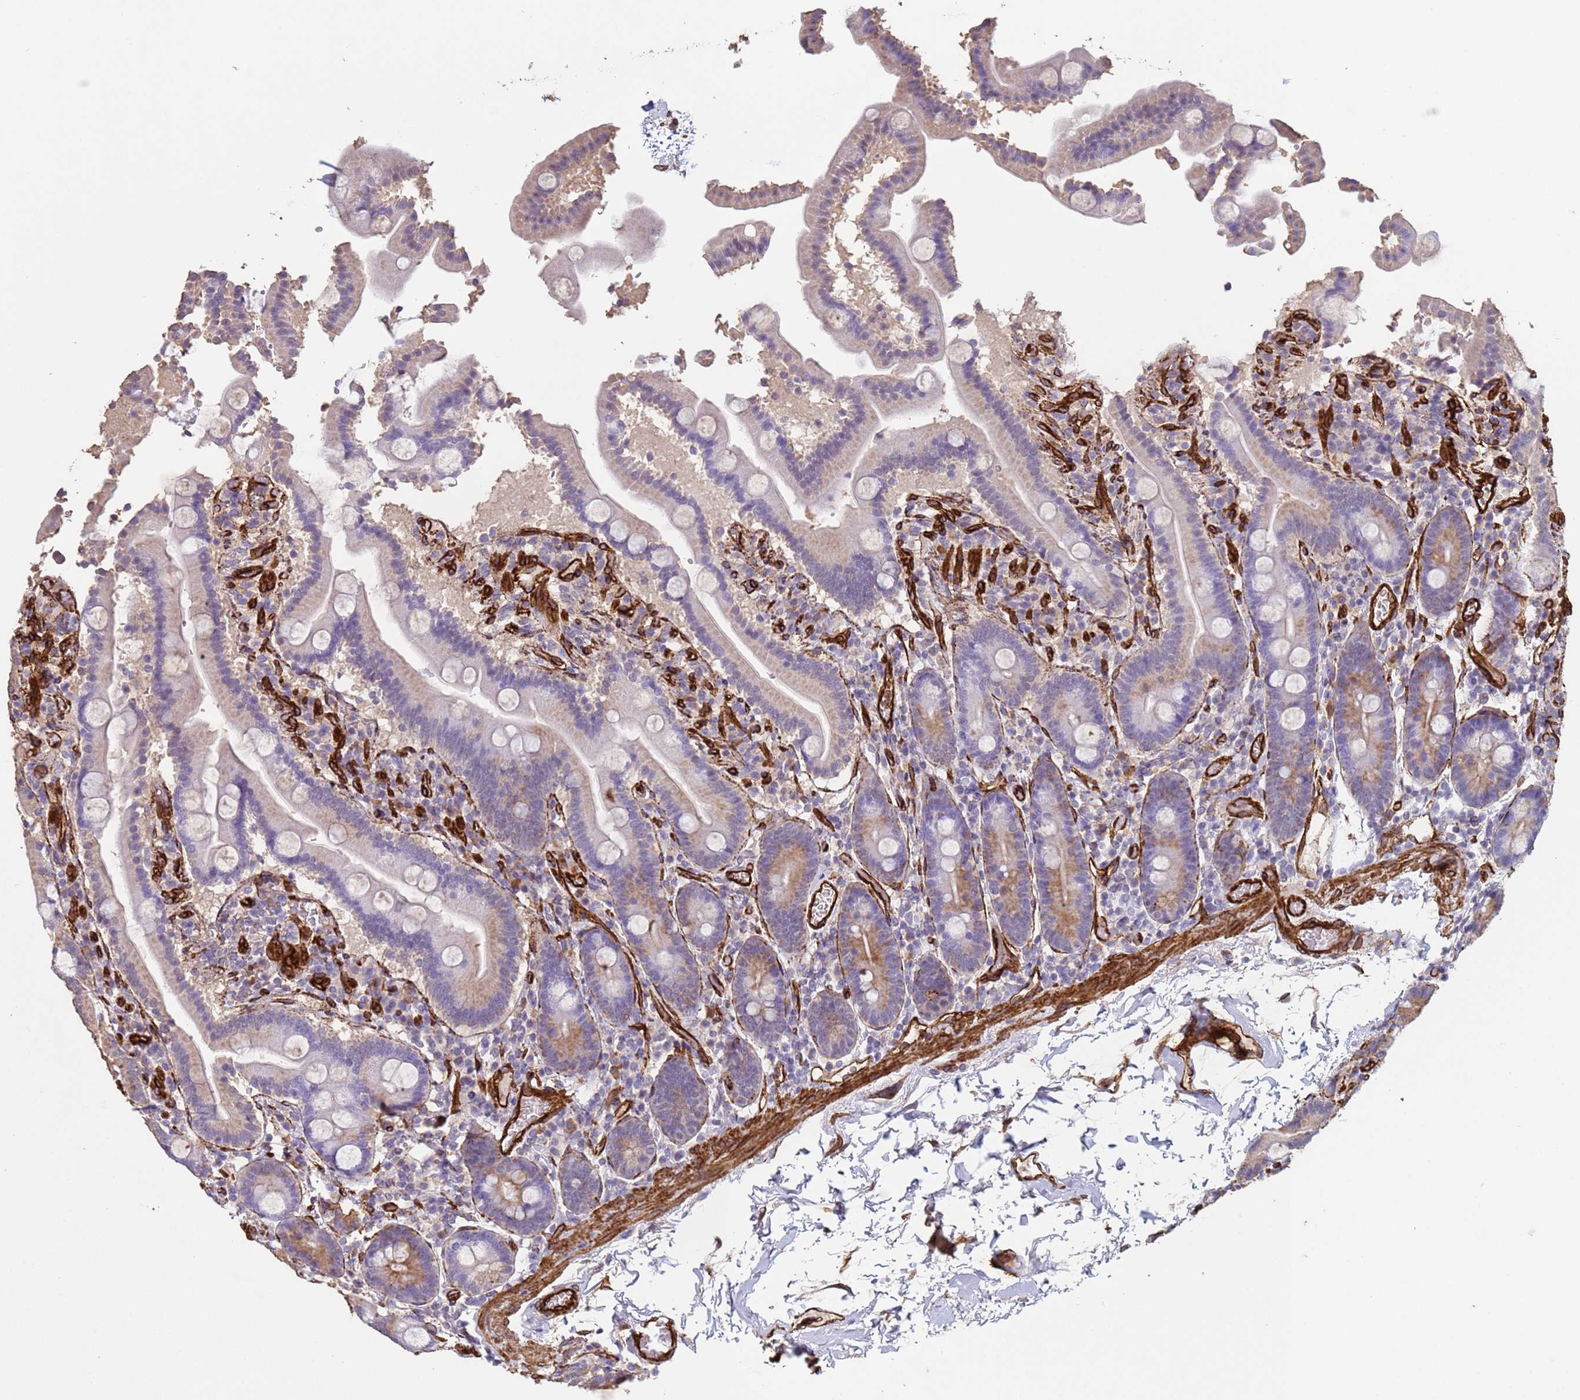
{"staining": {"intensity": "moderate", "quantity": "<25%", "location": "cytoplasmic/membranous"}, "tissue": "duodenum", "cell_type": "Glandular cells", "image_type": "normal", "snomed": [{"axis": "morphology", "description": "Normal tissue, NOS"}, {"axis": "topography", "description": "Duodenum"}], "caption": "High-power microscopy captured an IHC histopathology image of unremarkable duodenum, revealing moderate cytoplasmic/membranous expression in approximately <25% of glandular cells.", "gene": "GASK1A", "patient": {"sex": "male", "age": 55}}